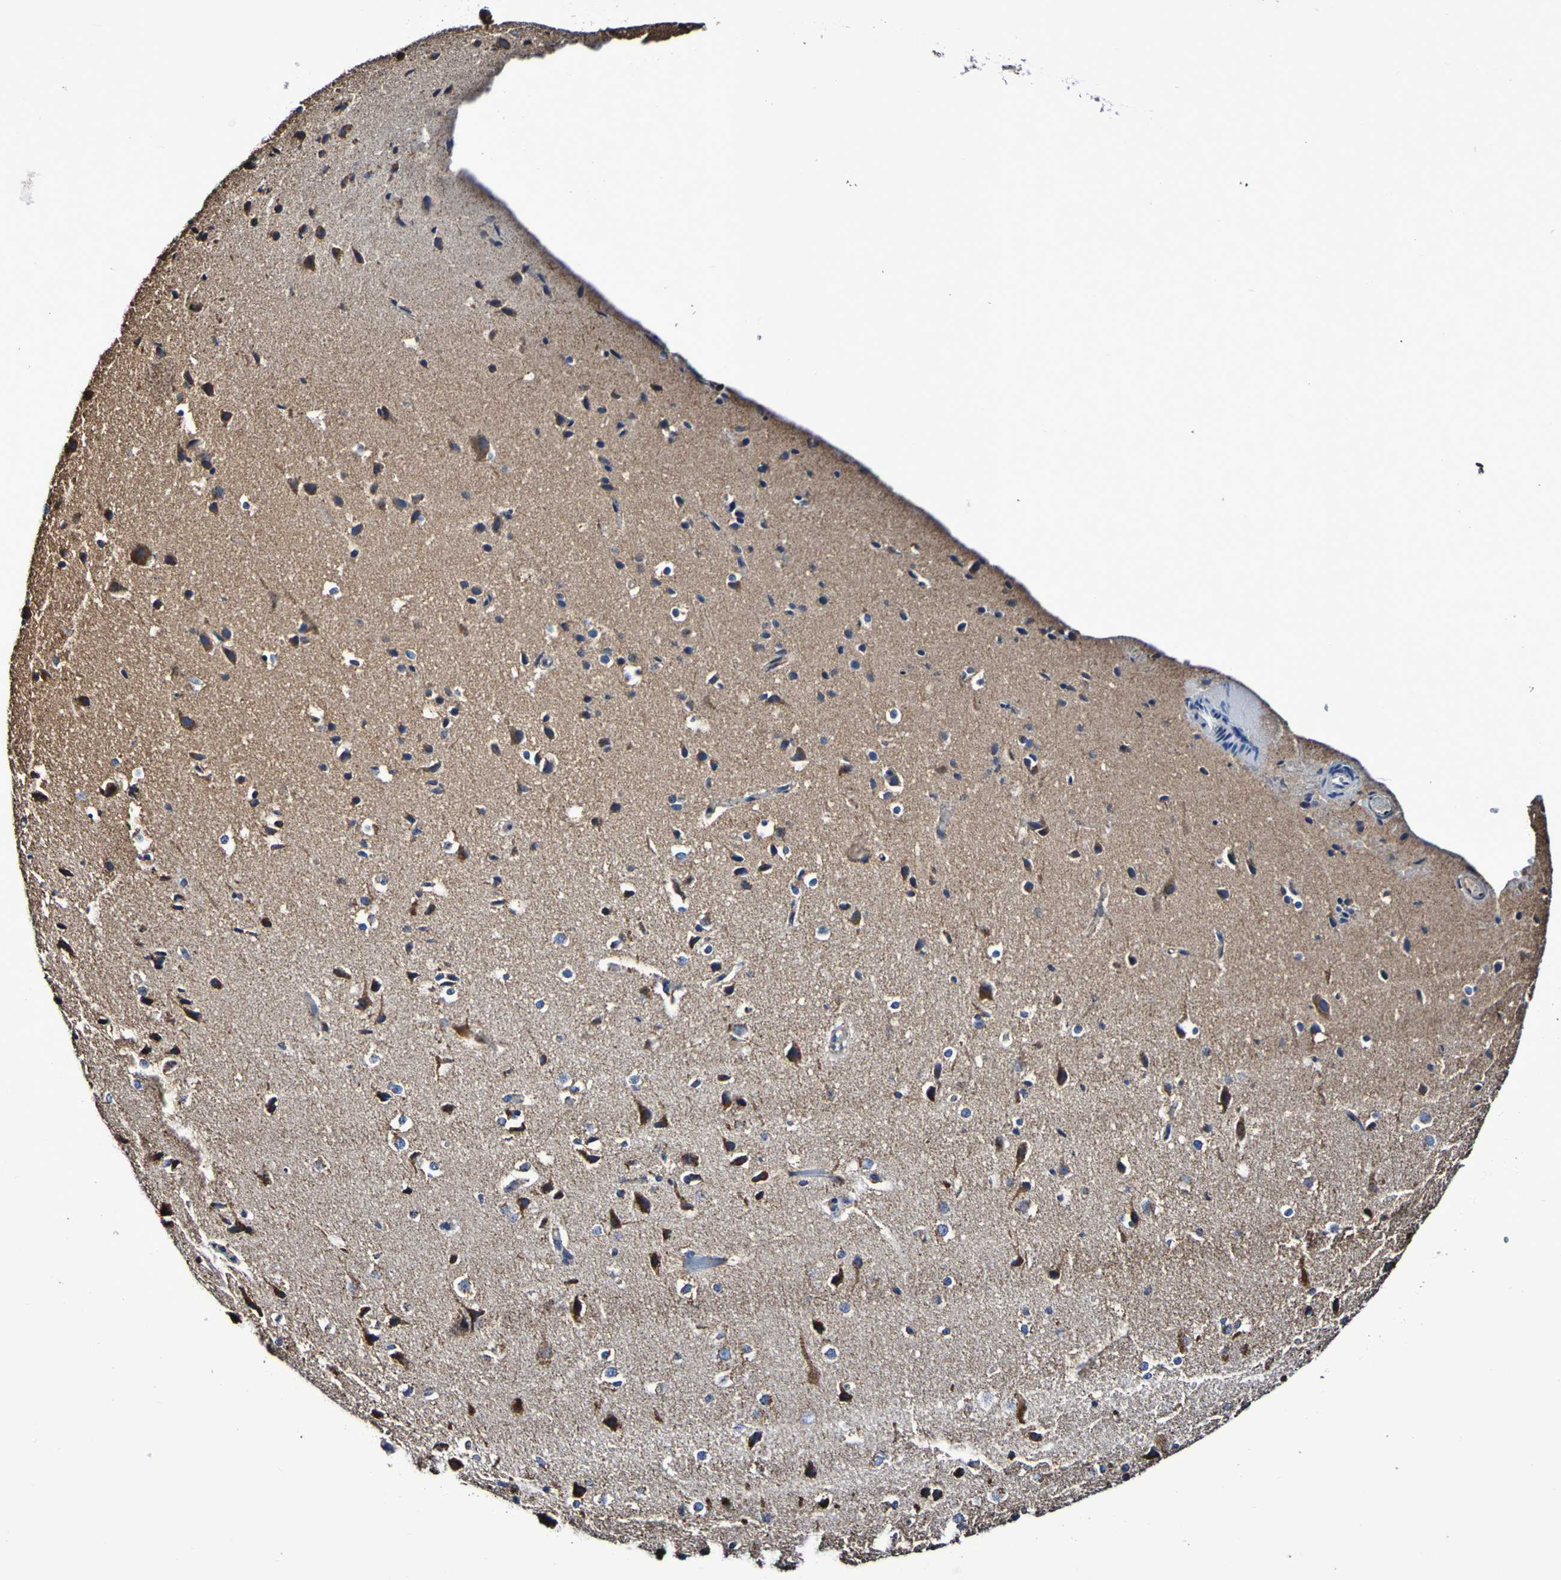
{"staining": {"intensity": "weak", "quantity": "25%-75%", "location": "cytoplasmic/membranous"}, "tissue": "cerebral cortex", "cell_type": "Endothelial cells", "image_type": "normal", "snomed": [{"axis": "morphology", "description": "Normal tissue, NOS"}, {"axis": "morphology", "description": "Developmental malformation"}, {"axis": "topography", "description": "Cerebral cortex"}], "caption": "Immunohistochemical staining of unremarkable human cerebral cortex reveals weak cytoplasmic/membranous protein expression in about 25%-75% of endothelial cells.", "gene": "IL18R1", "patient": {"sex": "female", "age": 30}}